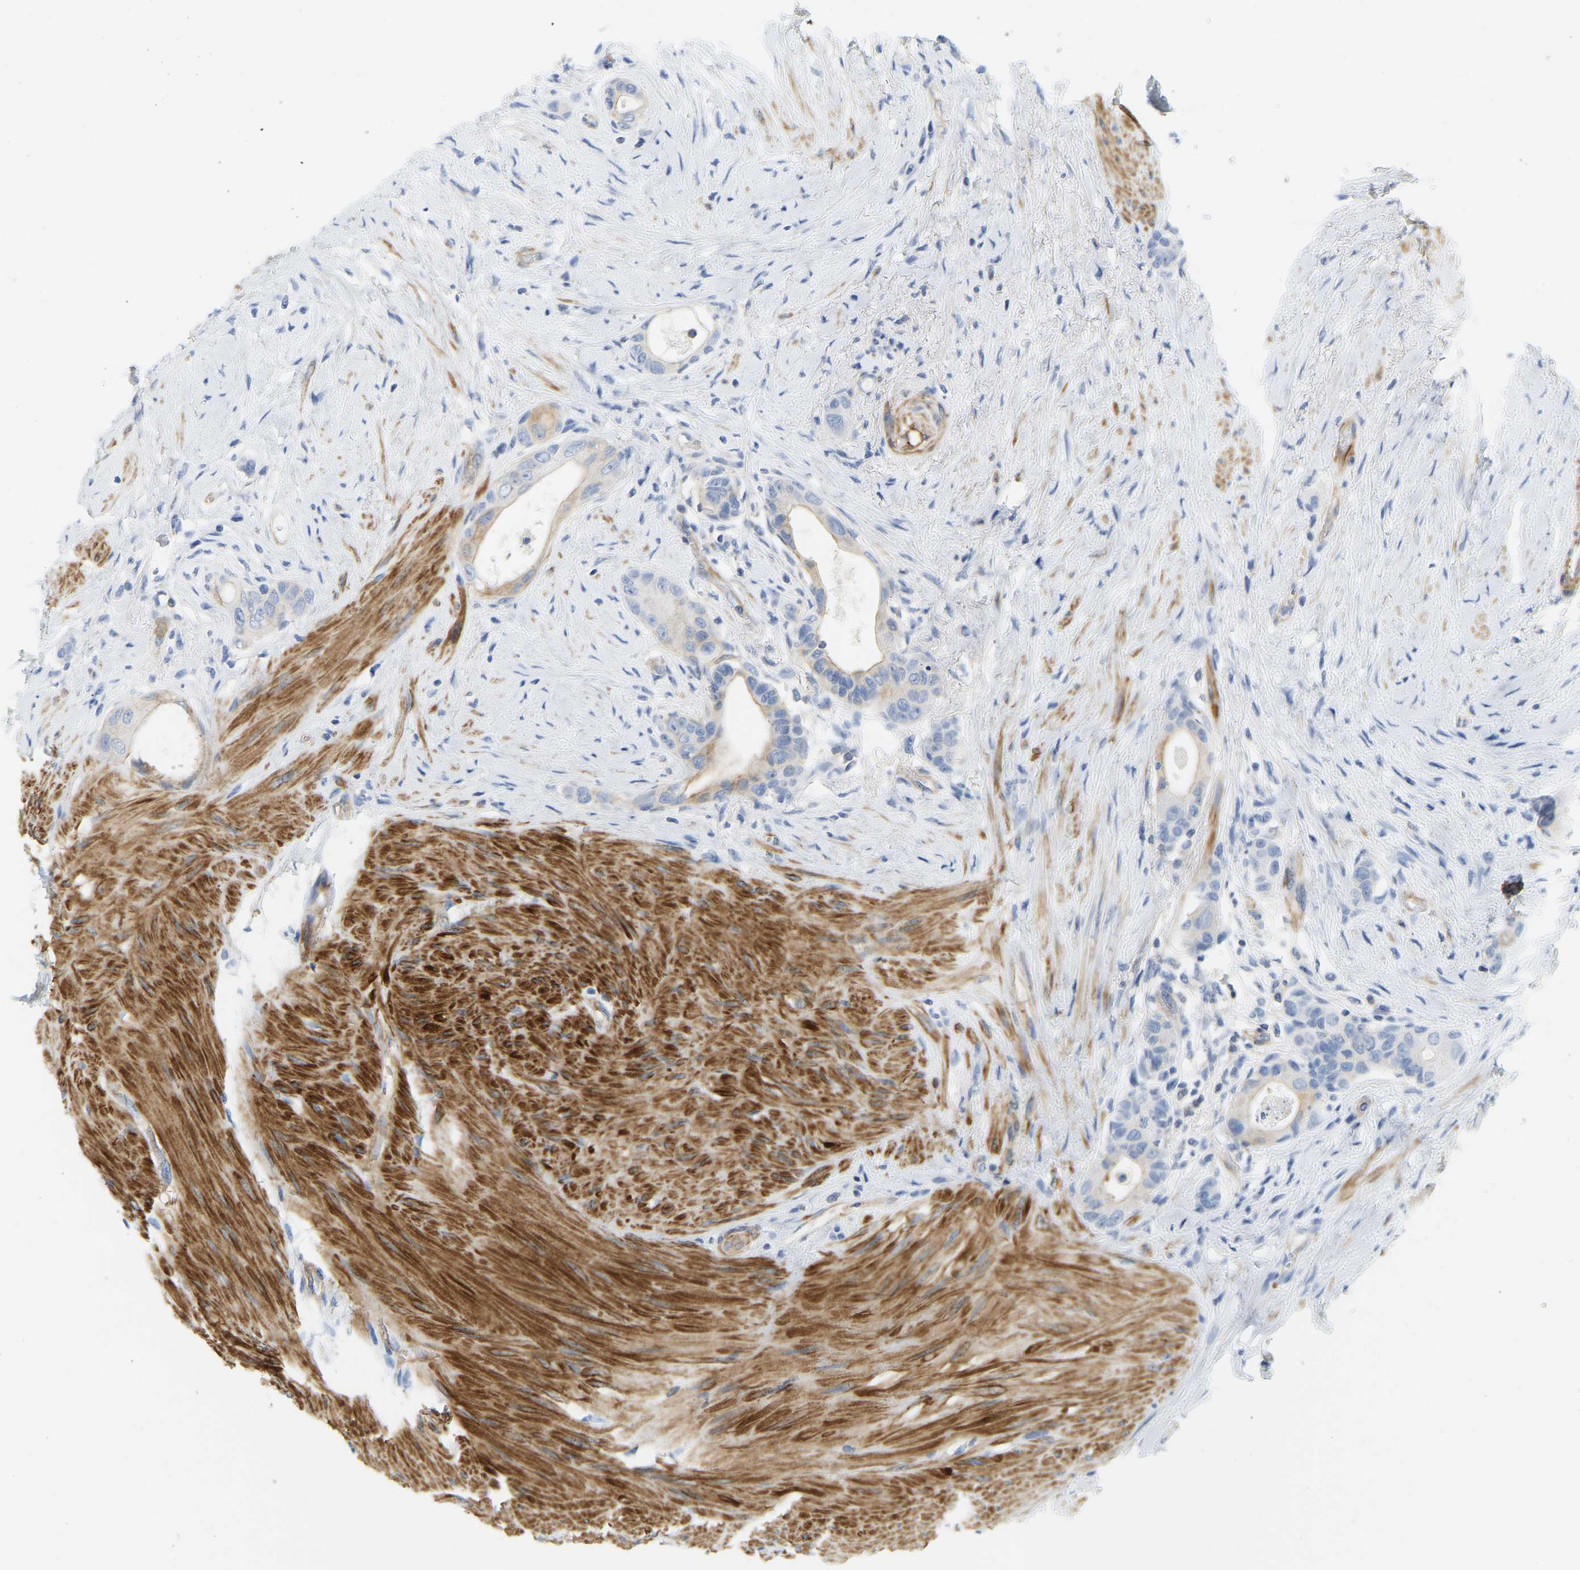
{"staining": {"intensity": "negative", "quantity": "none", "location": "none"}, "tissue": "colorectal cancer", "cell_type": "Tumor cells", "image_type": "cancer", "snomed": [{"axis": "morphology", "description": "Adenocarcinoma, NOS"}, {"axis": "topography", "description": "Rectum"}], "caption": "This is an IHC micrograph of adenocarcinoma (colorectal). There is no staining in tumor cells.", "gene": "MYL3", "patient": {"sex": "male", "age": 51}}